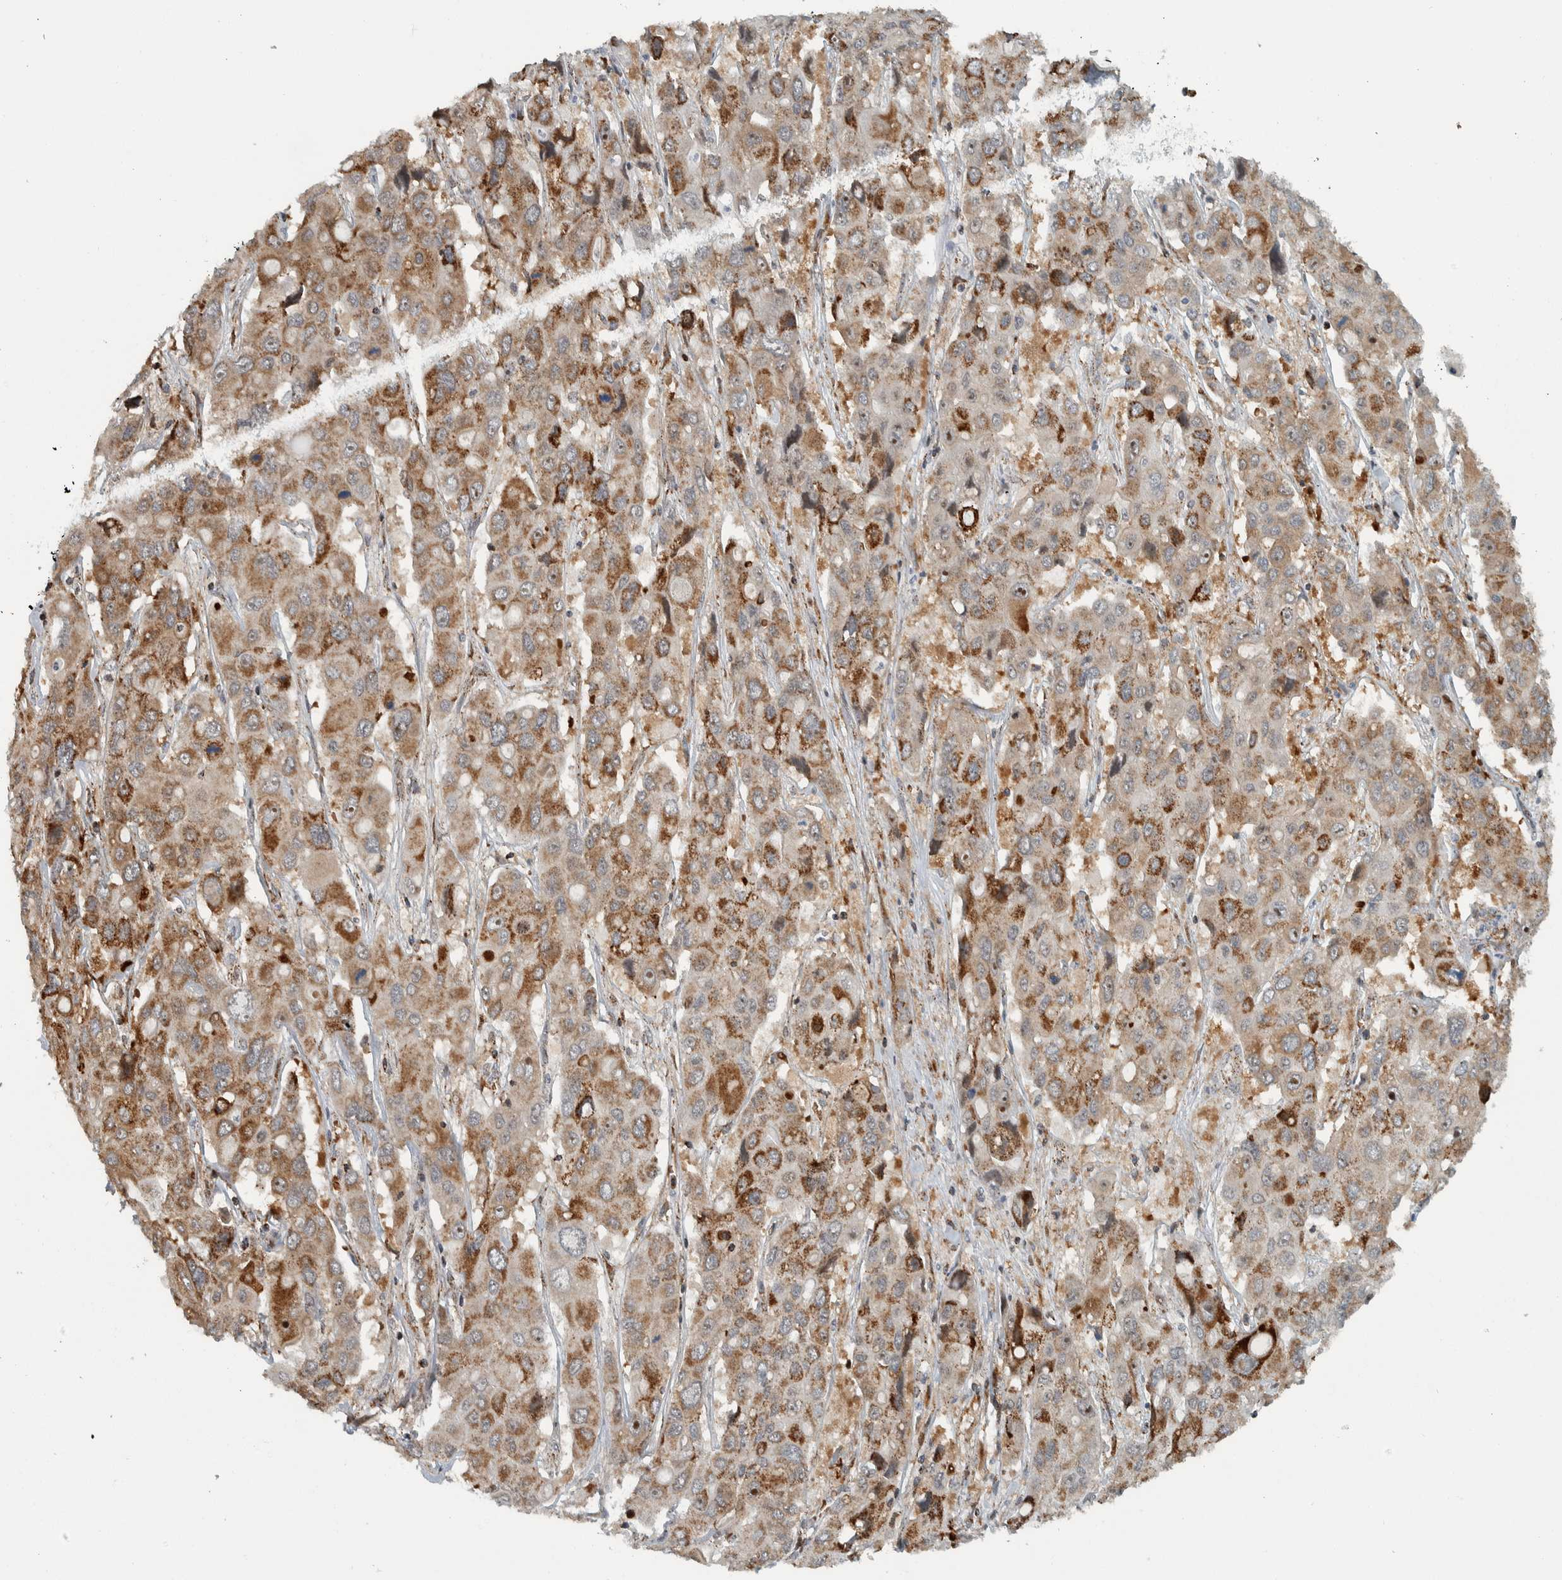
{"staining": {"intensity": "moderate", "quantity": ">75%", "location": "cytoplasmic/membranous"}, "tissue": "liver cancer", "cell_type": "Tumor cells", "image_type": "cancer", "snomed": [{"axis": "morphology", "description": "Cholangiocarcinoma"}, {"axis": "topography", "description": "Liver"}], "caption": "Brown immunohistochemical staining in human liver cancer (cholangiocarcinoma) shows moderate cytoplasmic/membranous expression in approximately >75% of tumor cells.", "gene": "PPM1K", "patient": {"sex": "male", "age": 67}}